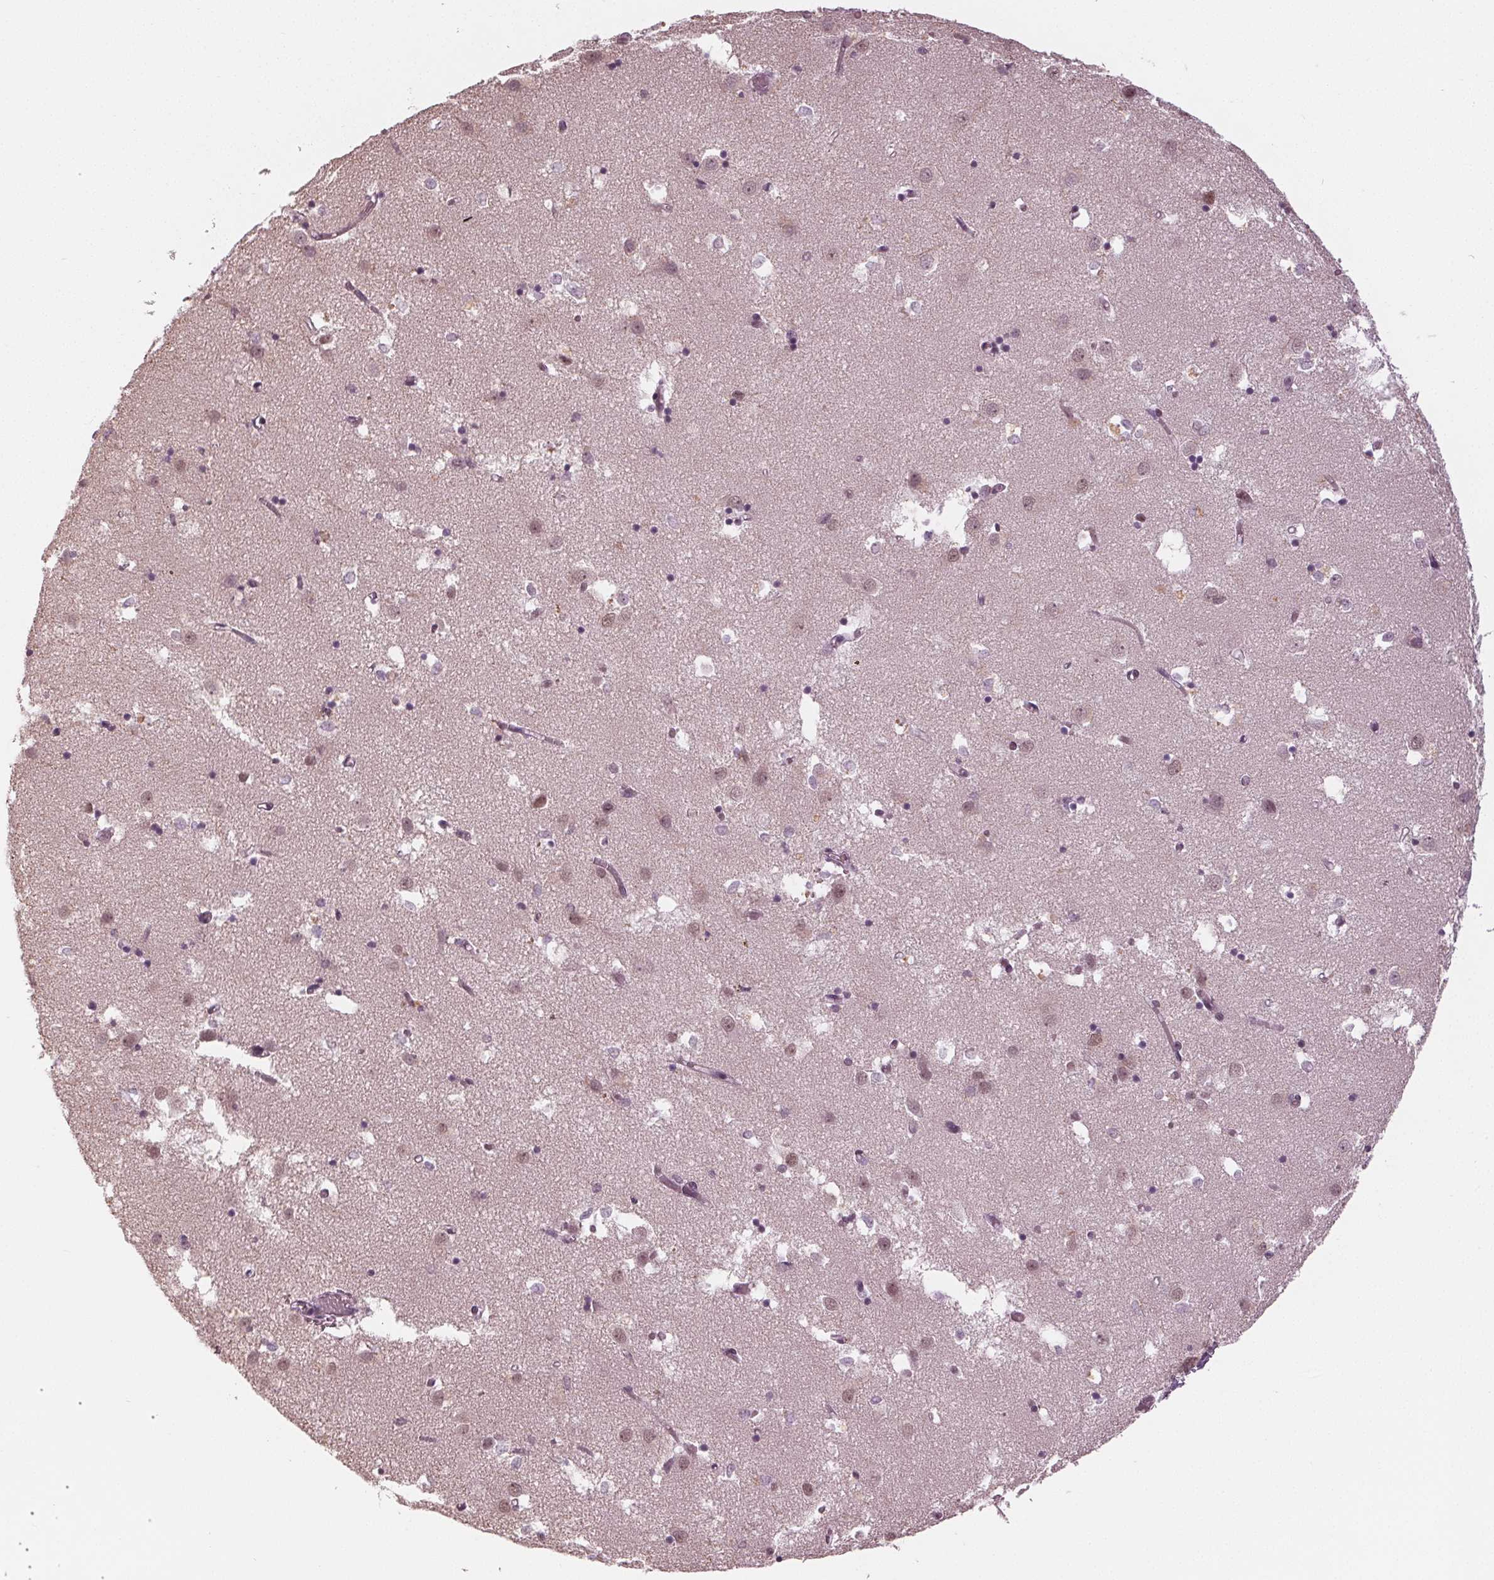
{"staining": {"intensity": "negative", "quantity": "none", "location": "none"}, "tissue": "caudate", "cell_type": "Glial cells", "image_type": "normal", "snomed": [{"axis": "morphology", "description": "Normal tissue, NOS"}, {"axis": "topography", "description": "Lateral ventricle wall"}], "caption": "Protein analysis of normal caudate demonstrates no significant expression in glial cells.", "gene": "ADPRHL1", "patient": {"sex": "male", "age": 70}}